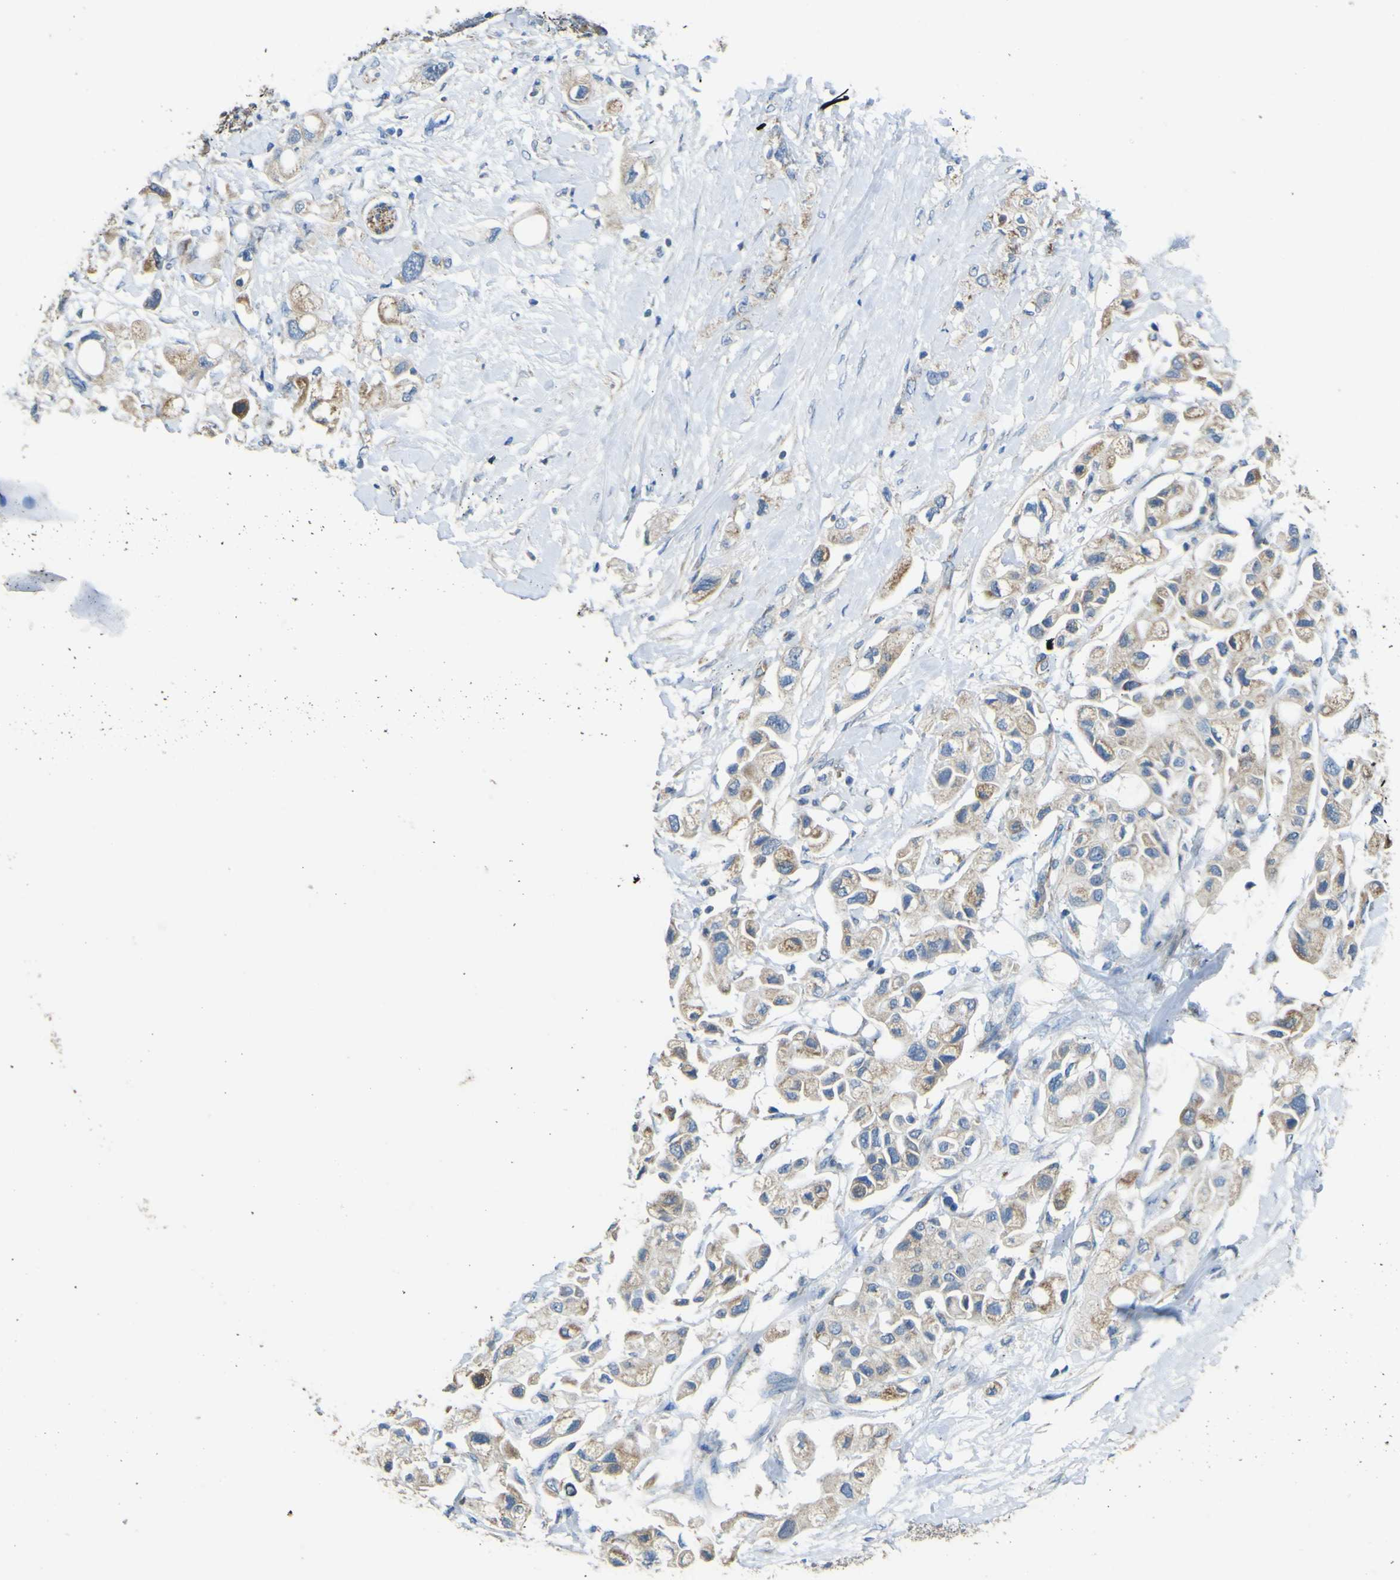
{"staining": {"intensity": "weak", "quantity": "25%-75%", "location": "cytoplasmic/membranous"}, "tissue": "pancreatic cancer", "cell_type": "Tumor cells", "image_type": "cancer", "snomed": [{"axis": "morphology", "description": "Adenocarcinoma, NOS"}, {"axis": "topography", "description": "Pancreas"}], "caption": "This histopathology image shows IHC staining of adenocarcinoma (pancreatic), with low weak cytoplasmic/membranous staining in about 25%-75% of tumor cells.", "gene": "ALDH18A1", "patient": {"sex": "female", "age": 56}}